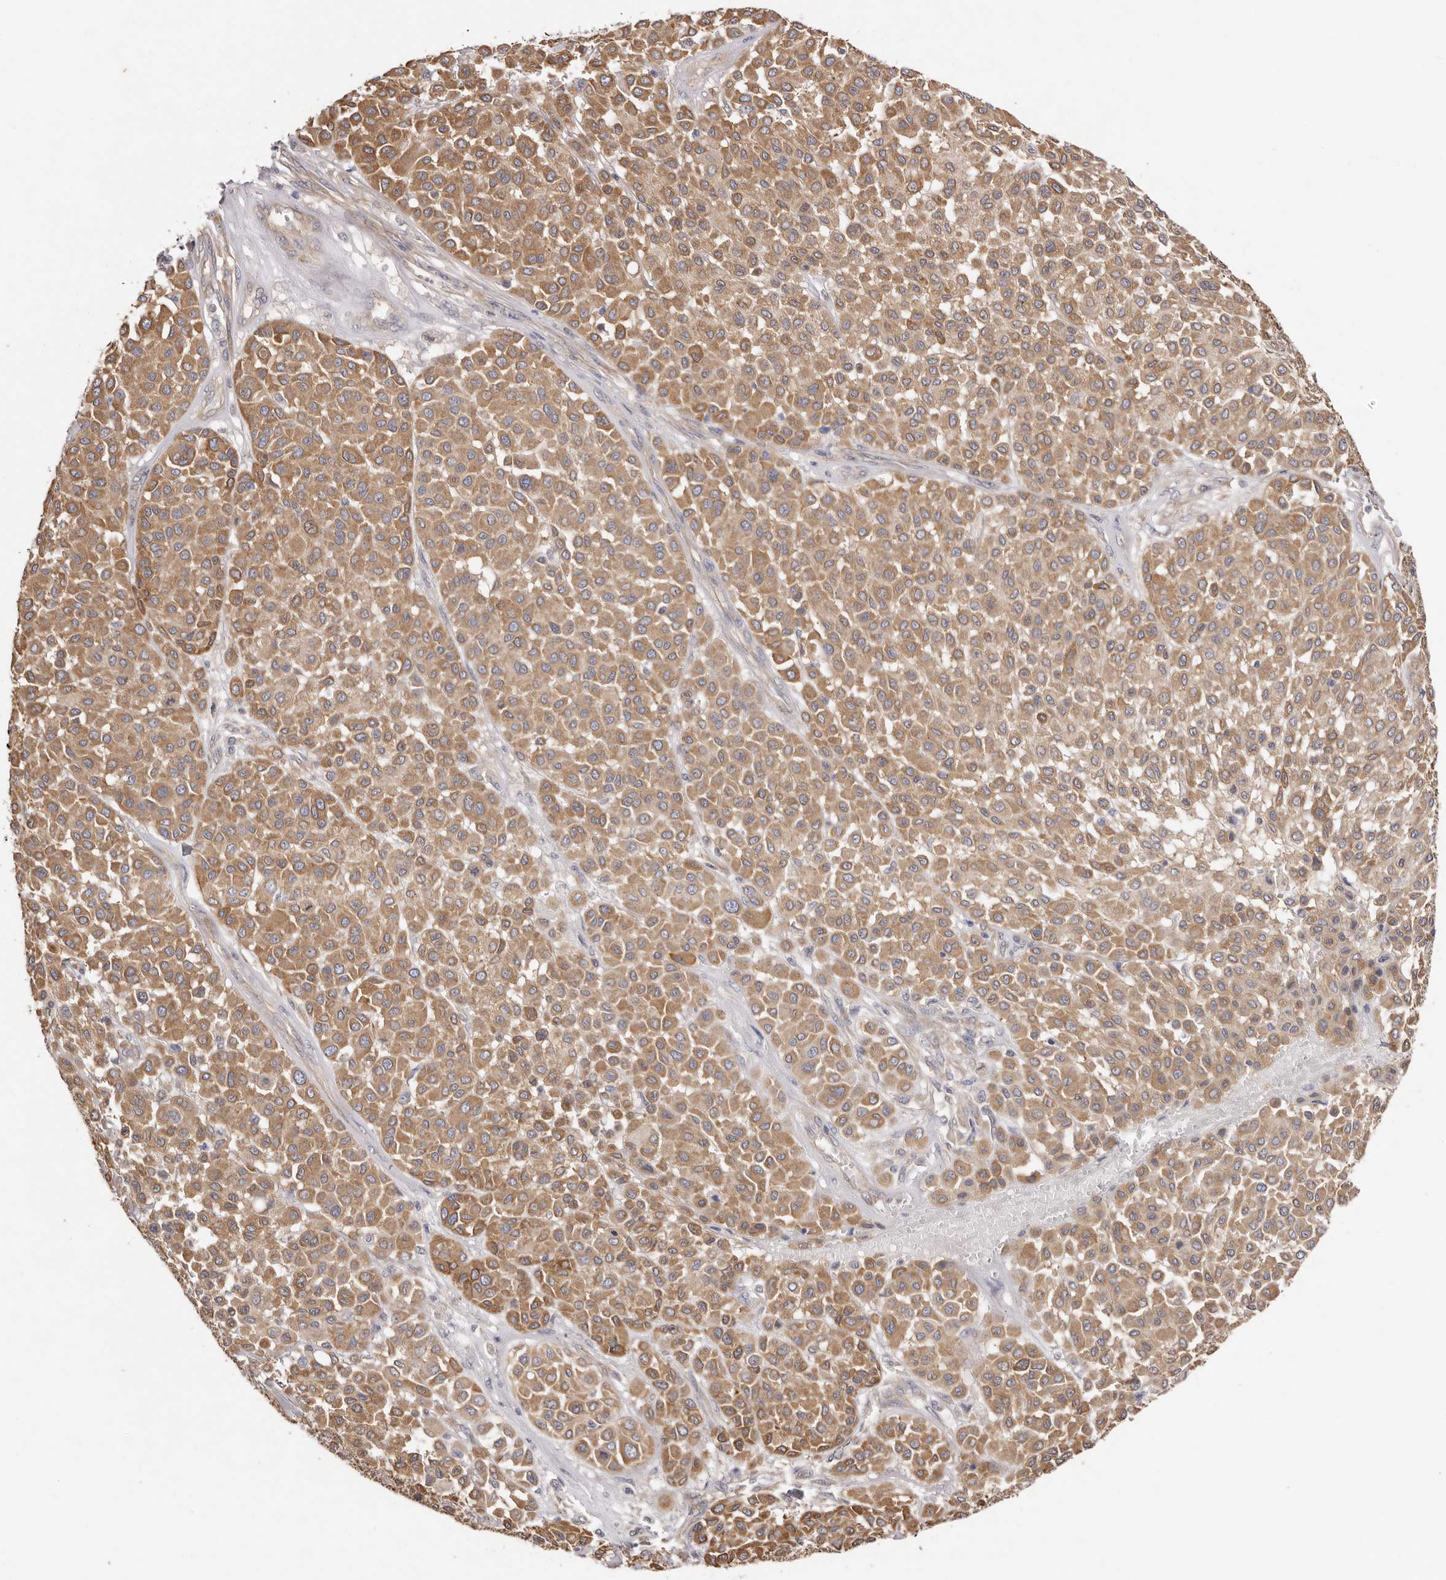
{"staining": {"intensity": "moderate", "quantity": ">75%", "location": "cytoplasmic/membranous"}, "tissue": "melanoma", "cell_type": "Tumor cells", "image_type": "cancer", "snomed": [{"axis": "morphology", "description": "Malignant melanoma, Metastatic site"}, {"axis": "topography", "description": "Soft tissue"}], "caption": "Malignant melanoma (metastatic site) stained for a protein displays moderate cytoplasmic/membranous positivity in tumor cells. (DAB IHC, brown staining for protein, blue staining for nuclei).", "gene": "FAM167B", "patient": {"sex": "male", "age": 41}}